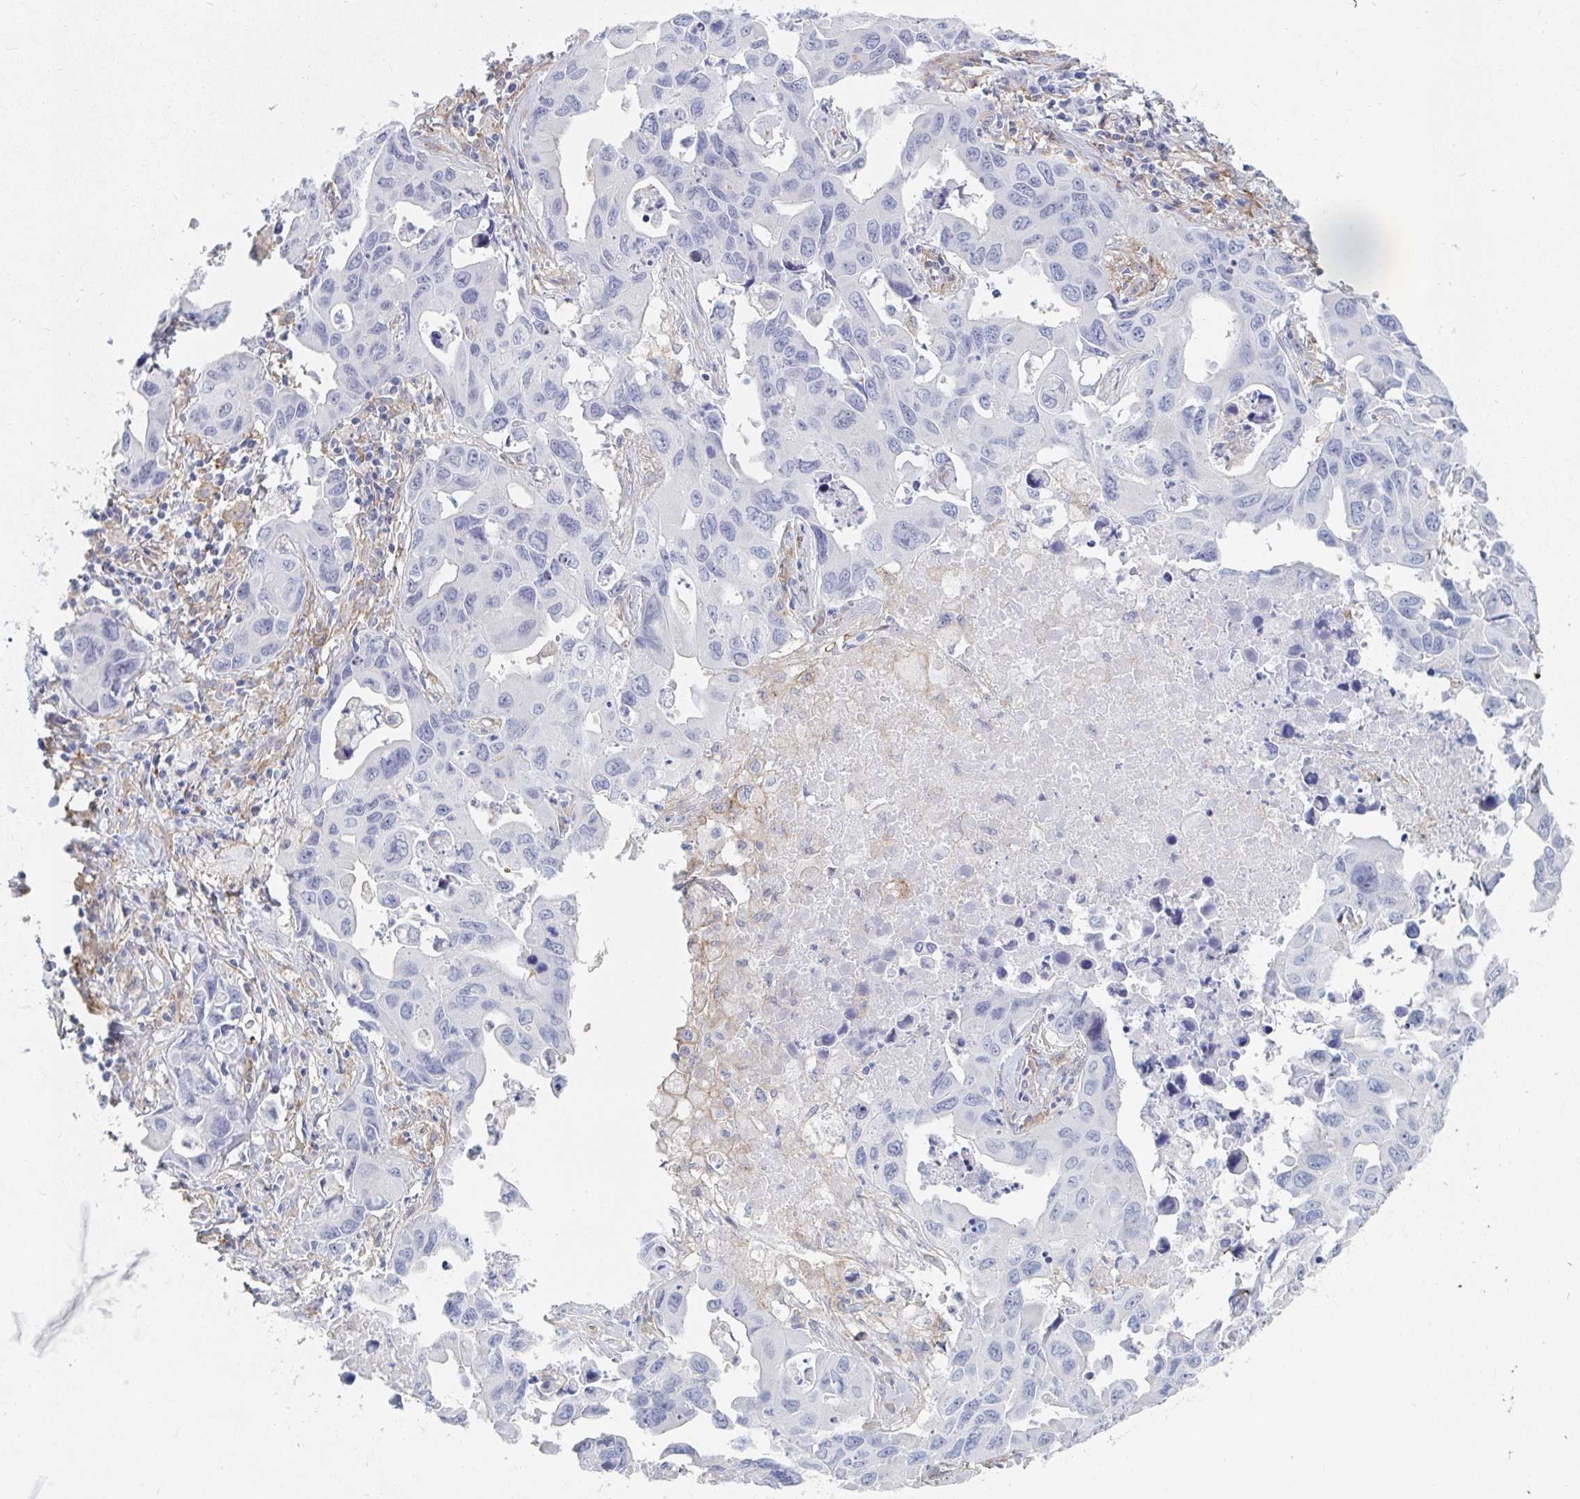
{"staining": {"intensity": "negative", "quantity": "none", "location": "none"}, "tissue": "lung cancer", "cell_type": "Tumor cells", "image_type": "cancer", "snomed": [{"axis": "morphology", "description": "Adenocarcinoma, NOS"}, {"axis": "topography", "description": "Lung"}], "caption": "There is no significant positivity in tumor cells of lung cancer.", "gene": "DAB2", "patient": {"sex": "male", "age": 64}}